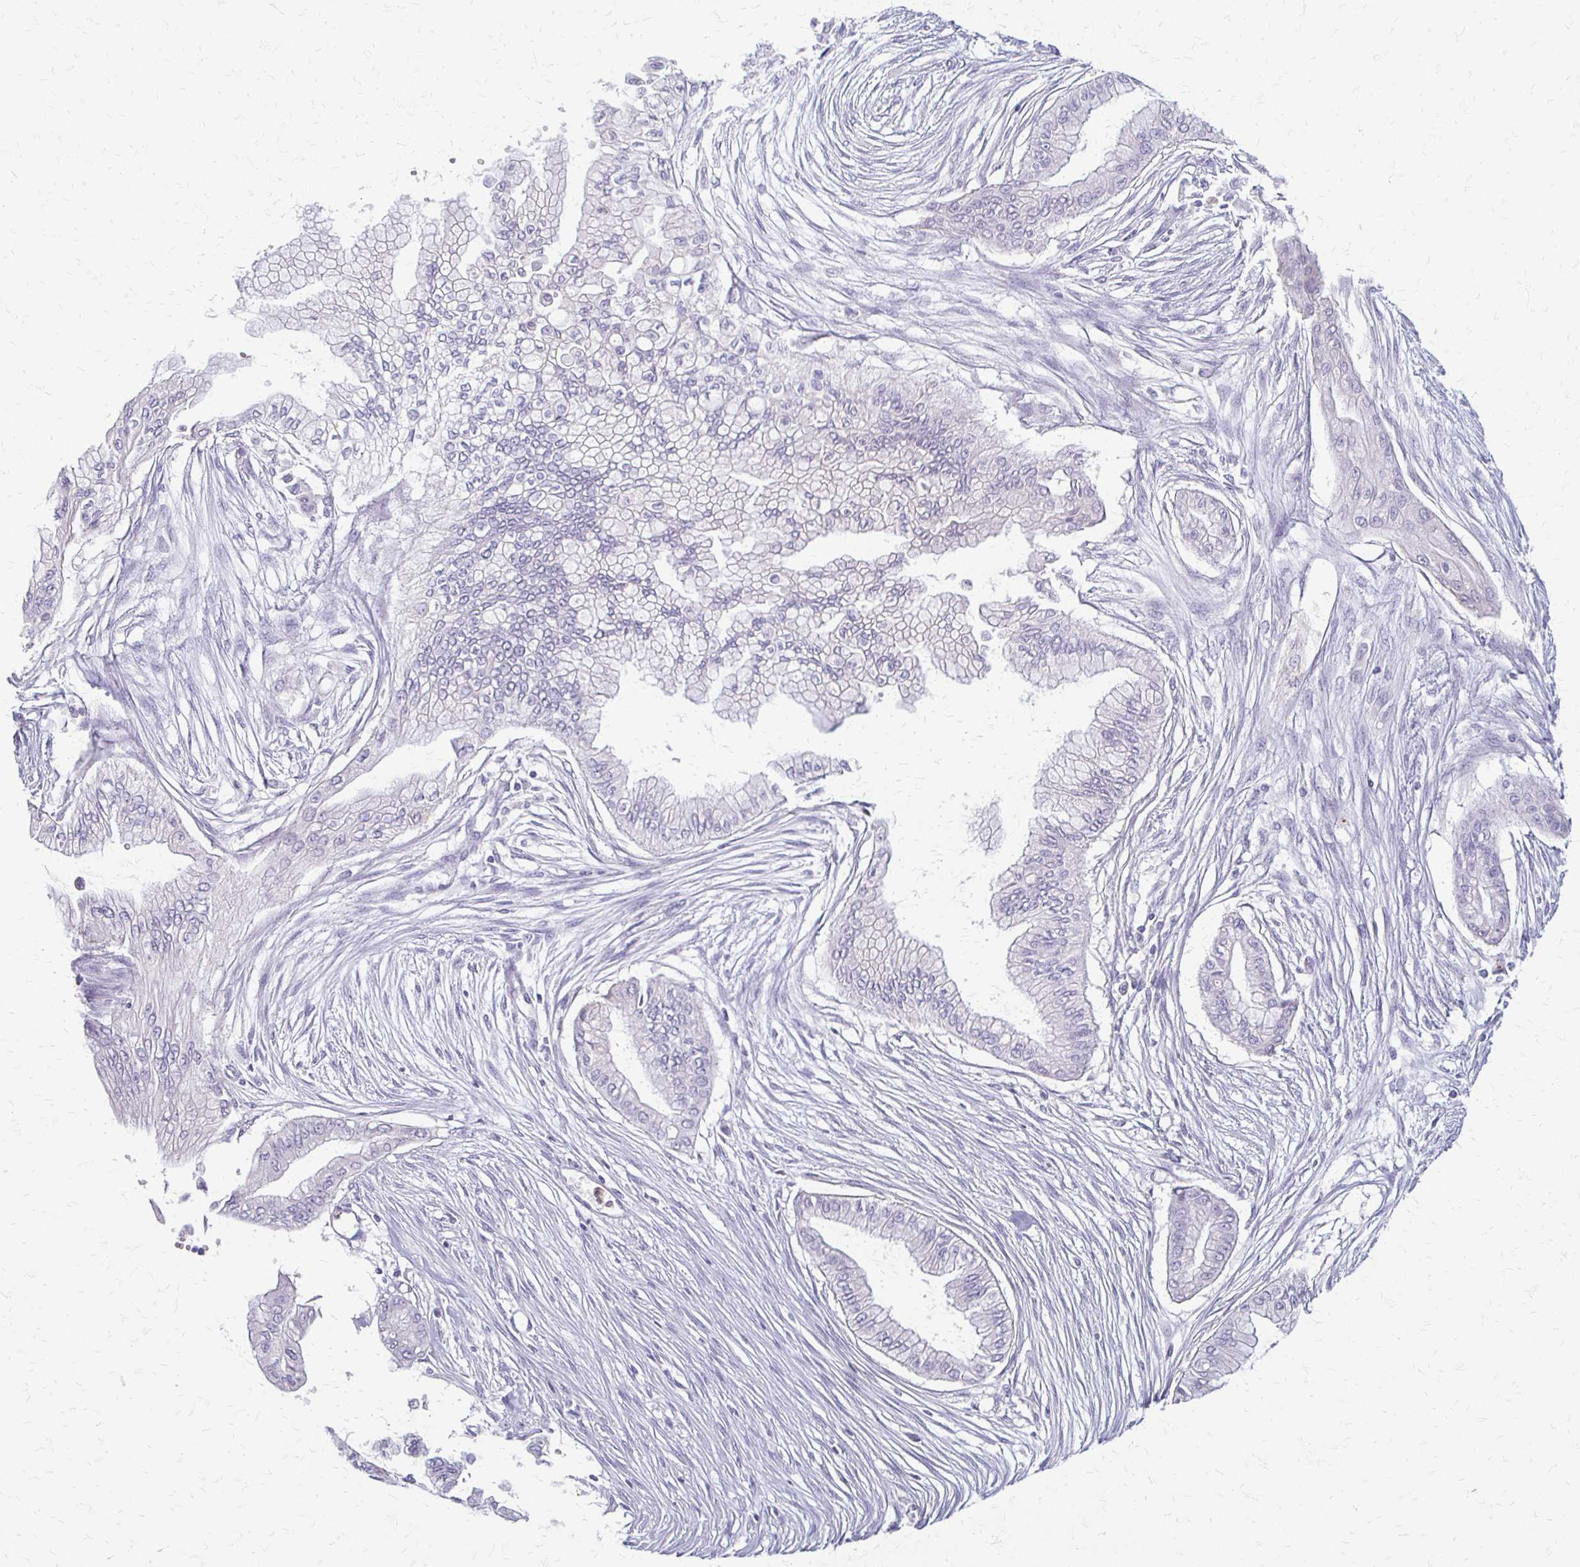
{"staining": {"intensity": "negative", "quantity": "none", "location": "none"}, "tissue": "pancreatic cancer", "cell_type": "Tumor cells", "image_type": "cancer", "snomed": [{"axis": "morphology", "description": "Adenocarcinoma, NOS"}, {"axis": "topography", "description": "Pancreas"}], "caption": "Immunohistochemistry (IHC) of pancreatic cancer displays no staining in tumor cells.", "gene": "ACP5", "patient": {"sex": "female", "age": 68}}